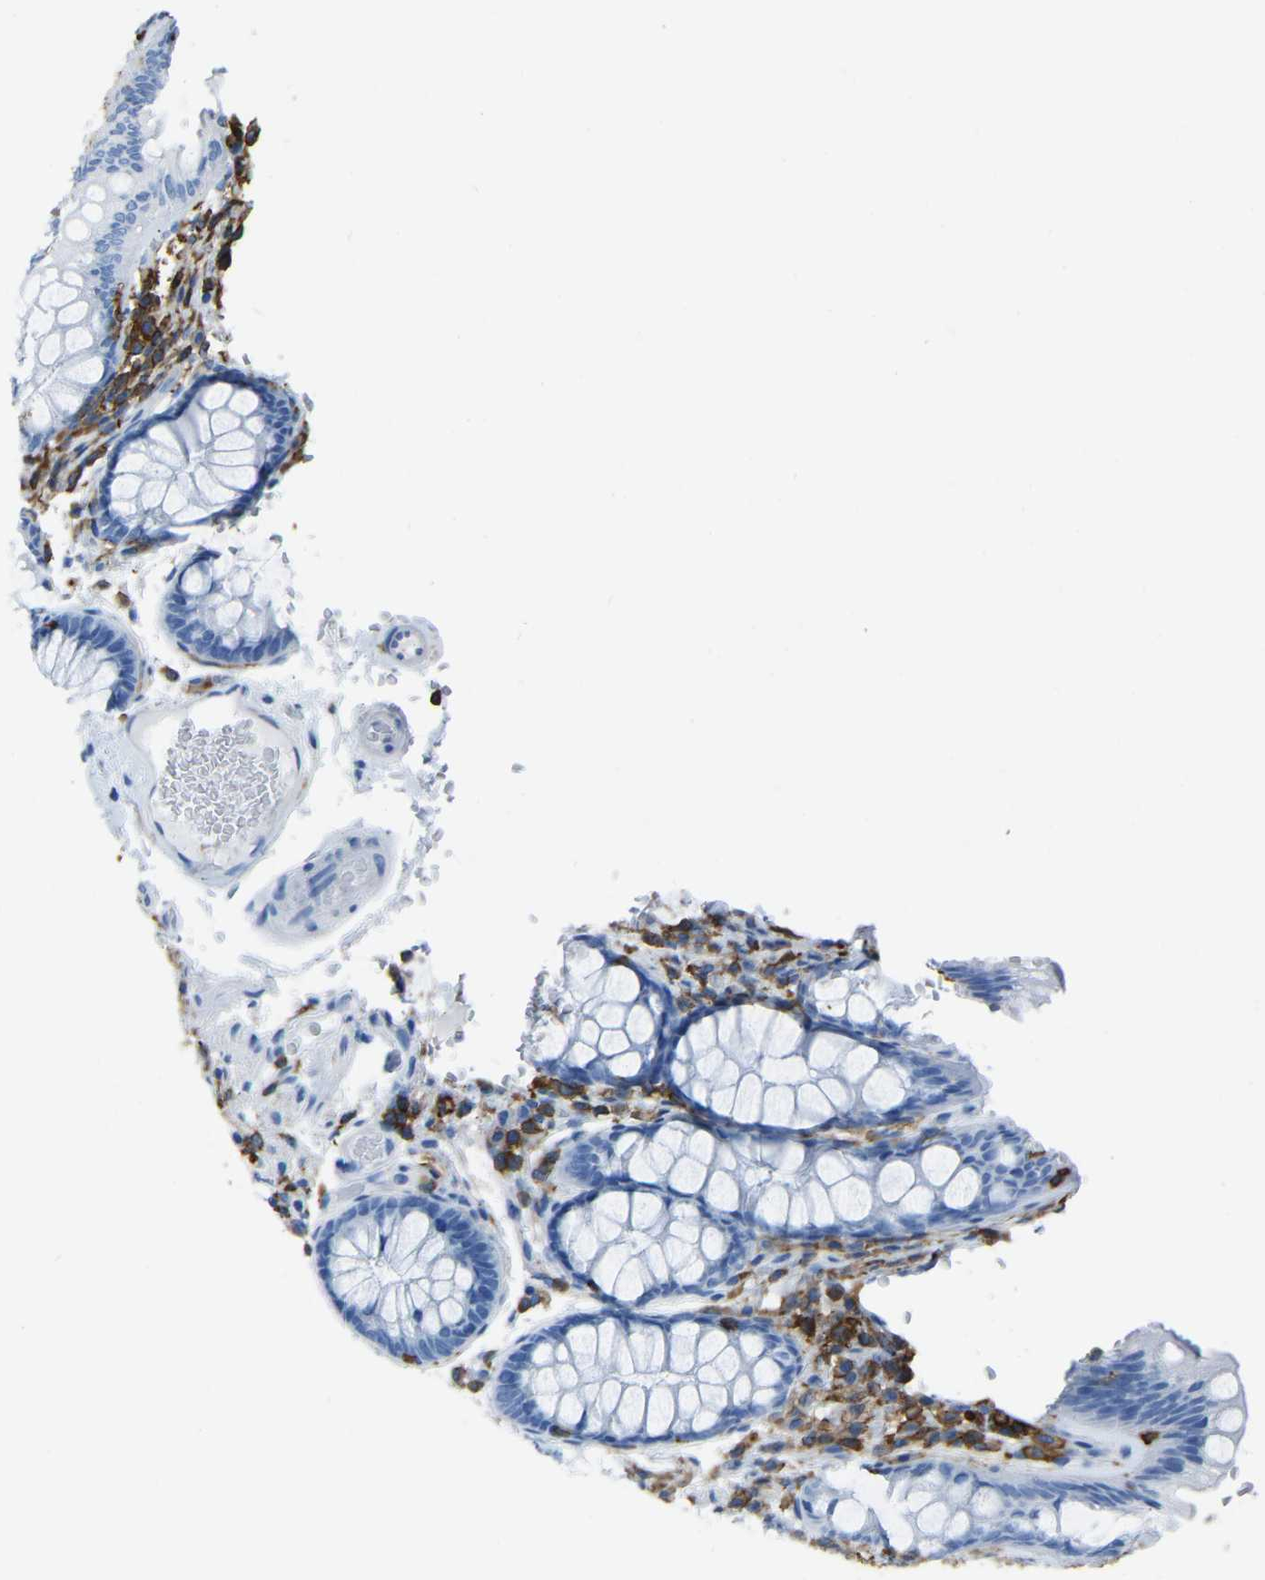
{"staining": {"intensity": "negative", "quantity": "none", "location": "none"}, "tissue": "colon", "cell_type": "Endothelial cells", "image_type": "normal", "snomed": [{"axis": "morphology", "description": "Normal tissue, NOS"}, {"axis": "topography", "description": "Colon"}], "caption": "Human colon stained for a protein using IHC demonstrates no positivity in endothelial cells.", "gene": "LSP1", "patient": {"sex": "female", "age": 56}}